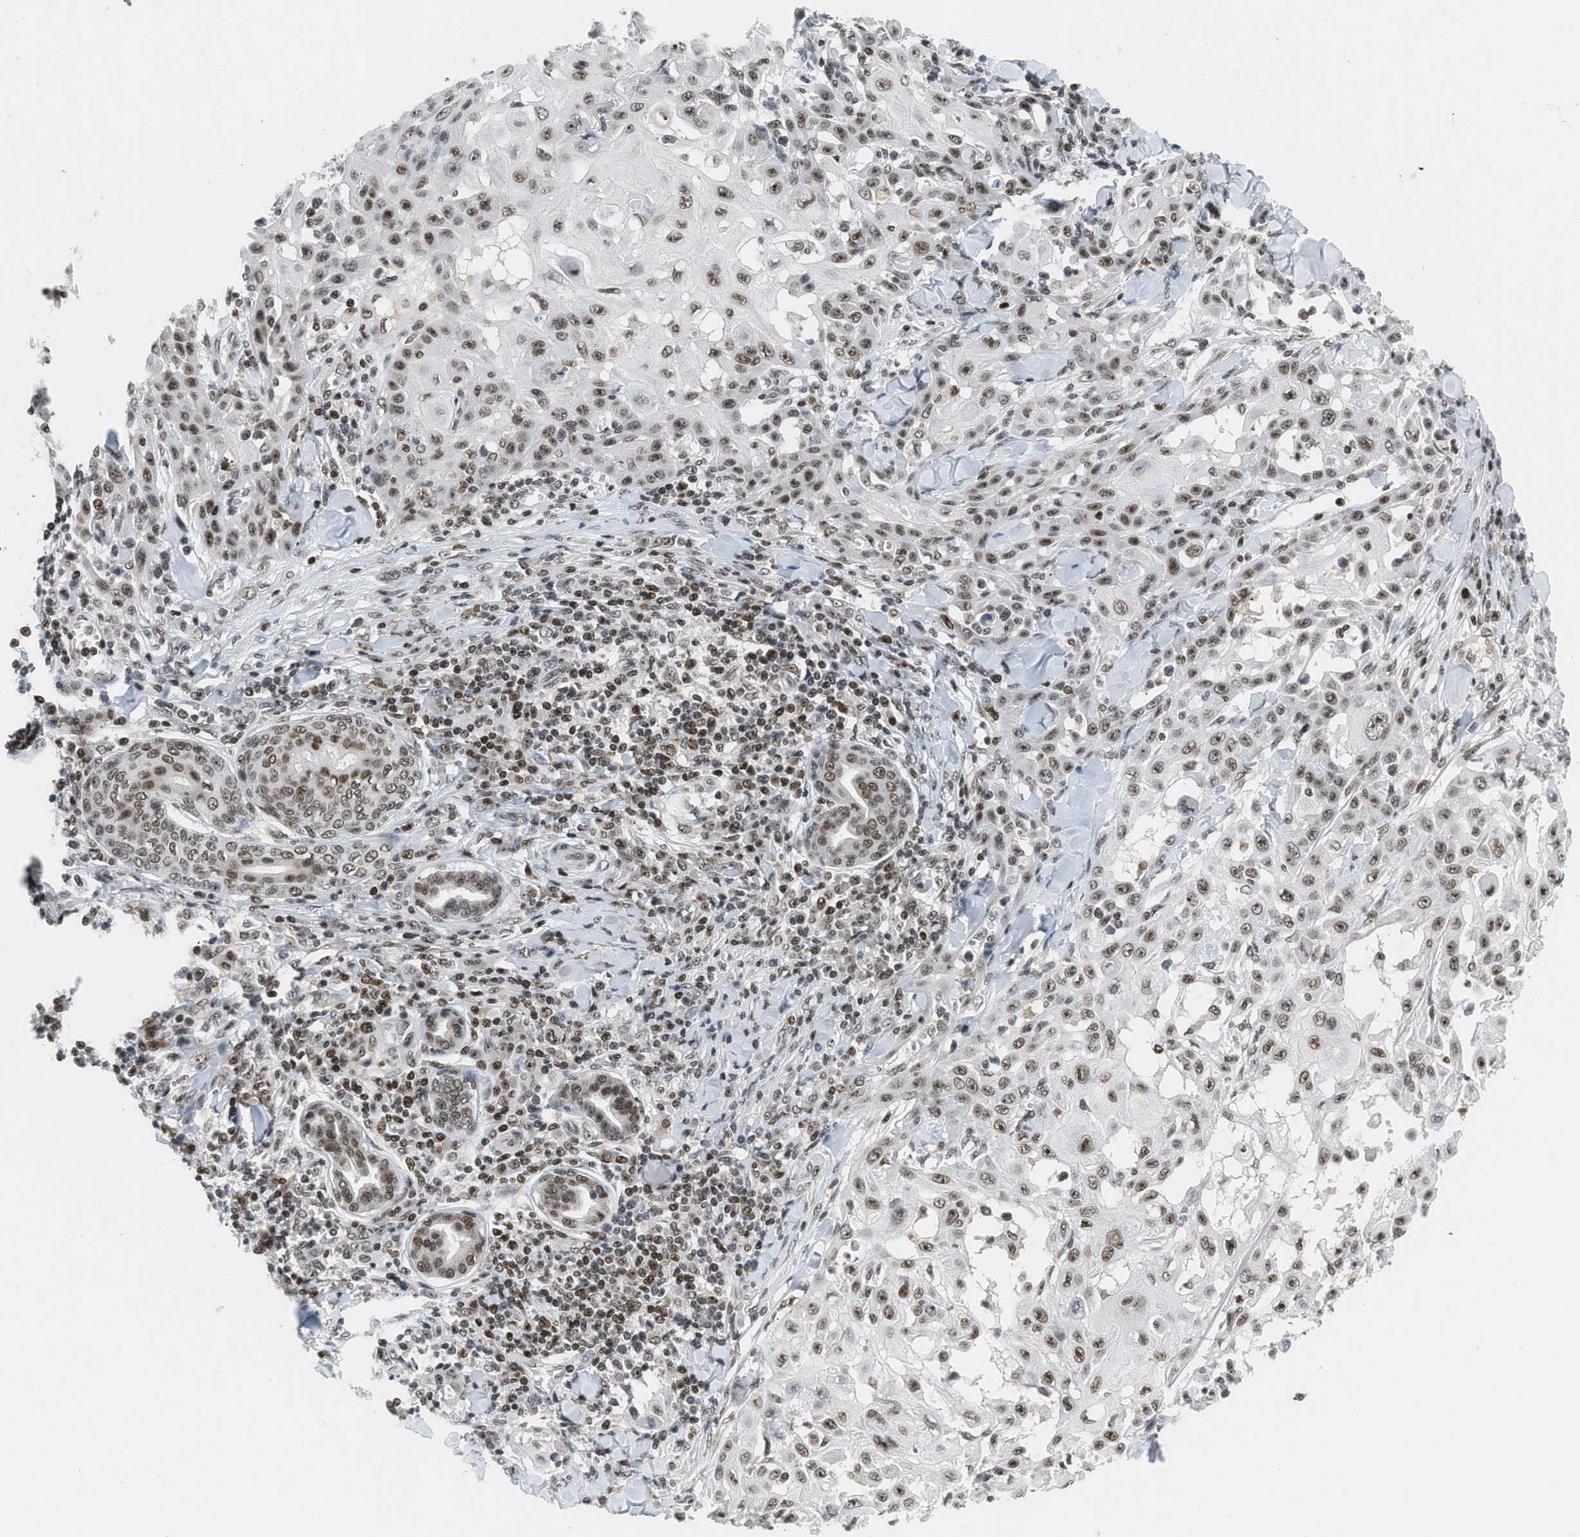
{"staining": {"intensity": "moderate", "quantity": ">75%", "location": "nuclear"}, "tissue": "skin cancer", "cell_type": "Tumor cells", "image_type": "cancer", "snomed": [{"axis": "morphology", "description": "Squamous cell carcinoma, NOS"}, {"axis": "topography", "description": "Skin"}], "caption": "Immunohistochemistry image of neoplastic tissue: human skin squamous cell carcinoma stained using immunohistochemistry (IHC) shows medium levels of moderate protein expression localized specifically in the nuclear of tumor cells, appearing as a nuclear brown color.", "gene": "RAD51B", "patient": {"sex": "male", "age": 24}}